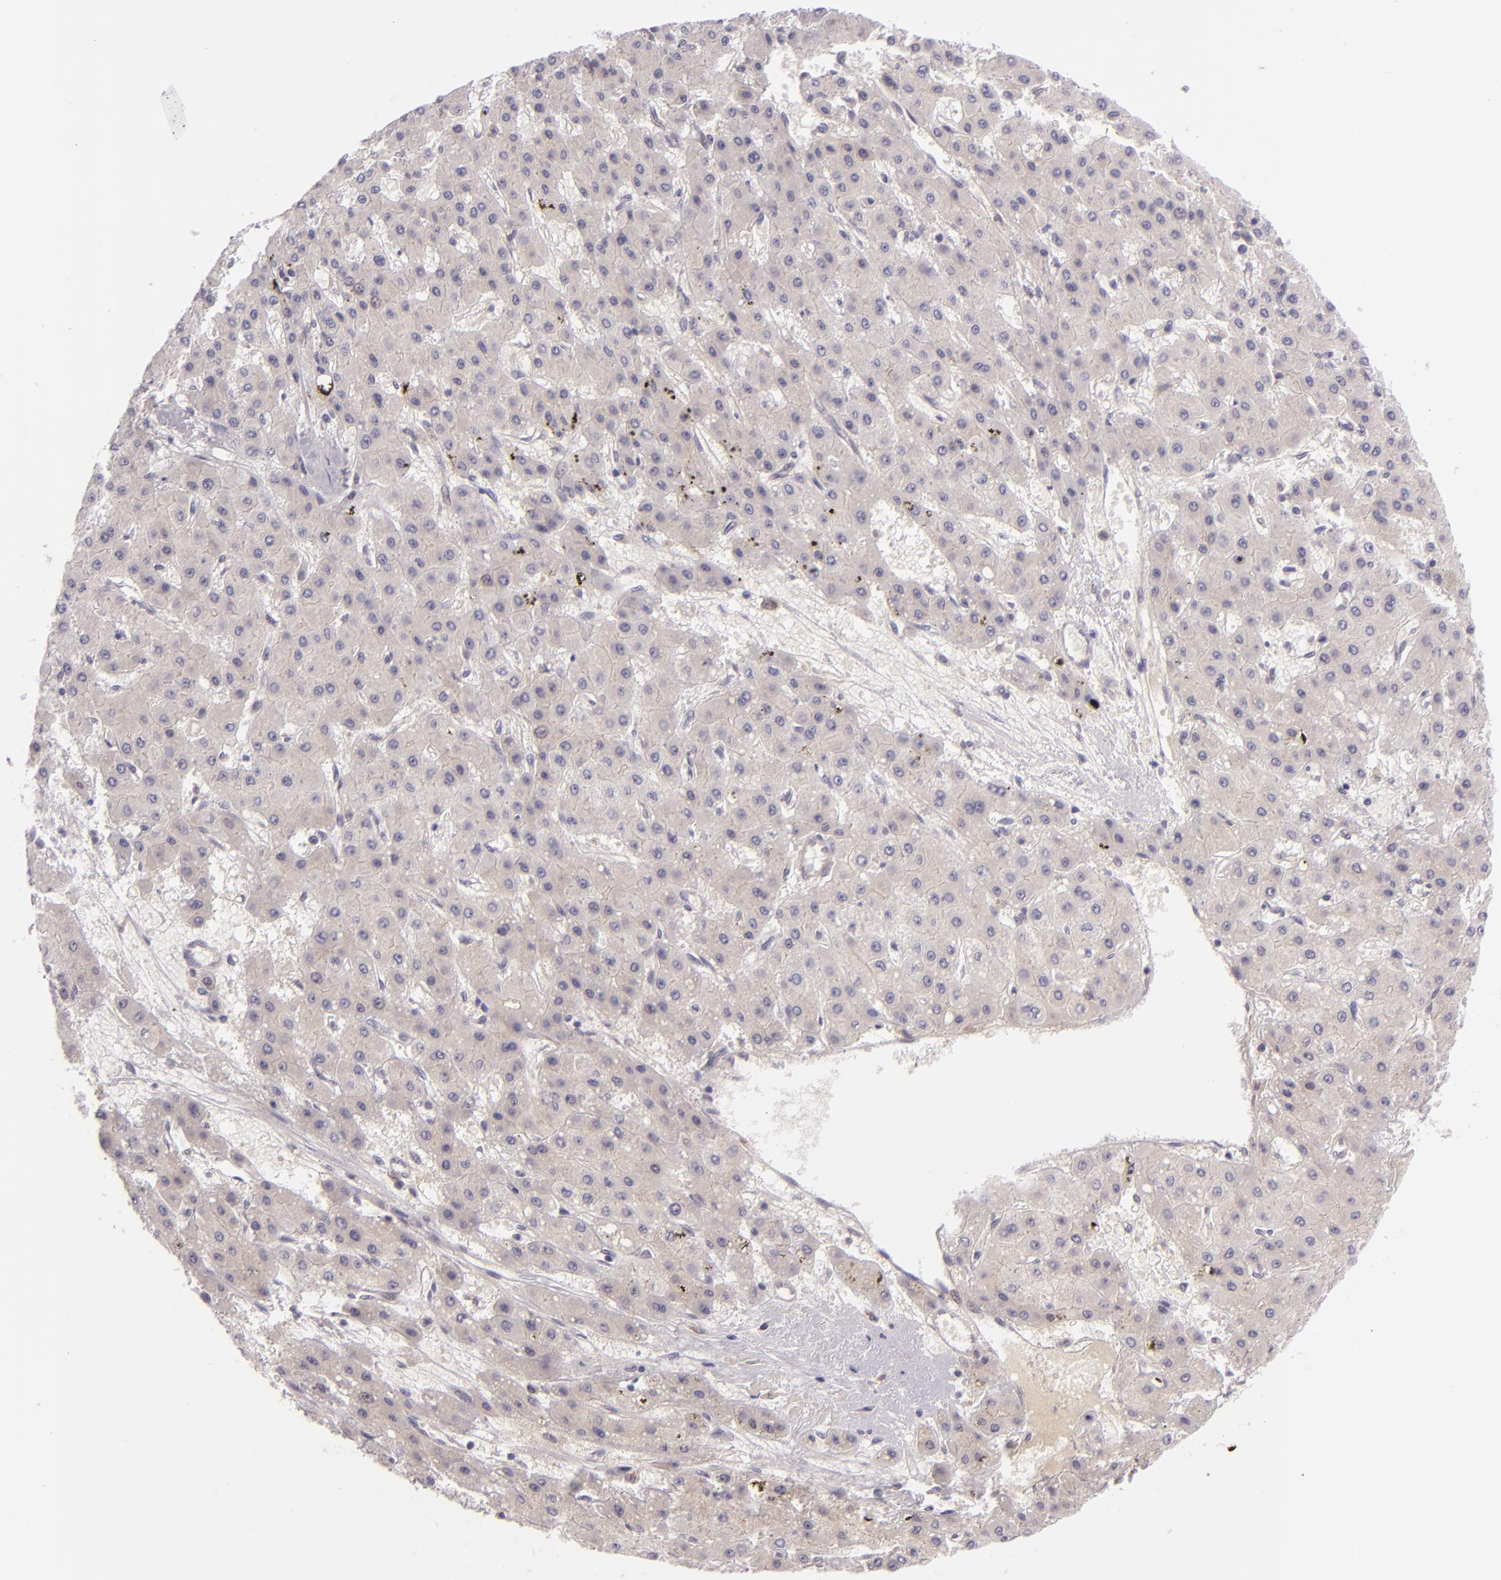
{"staining": {"intensity": "negative", "quantity": "none", "location": "none"}, "tissue": "liver cancer", "cell_type": "Tumor cells", "image_type": "cancer", "snomed": [{"axis": "morphology", "description": "Carcinoma, Hepatocellular, NOS"}, {"axis": "topography", "description": "Liver"}], "caption": "Hepatocellular carcinoma (liver) was stained to show a protein in brown. There is no significant staining in tumor cells.", "gene": "CSE1L", "patient": {"sex": "female", "age": 52}}